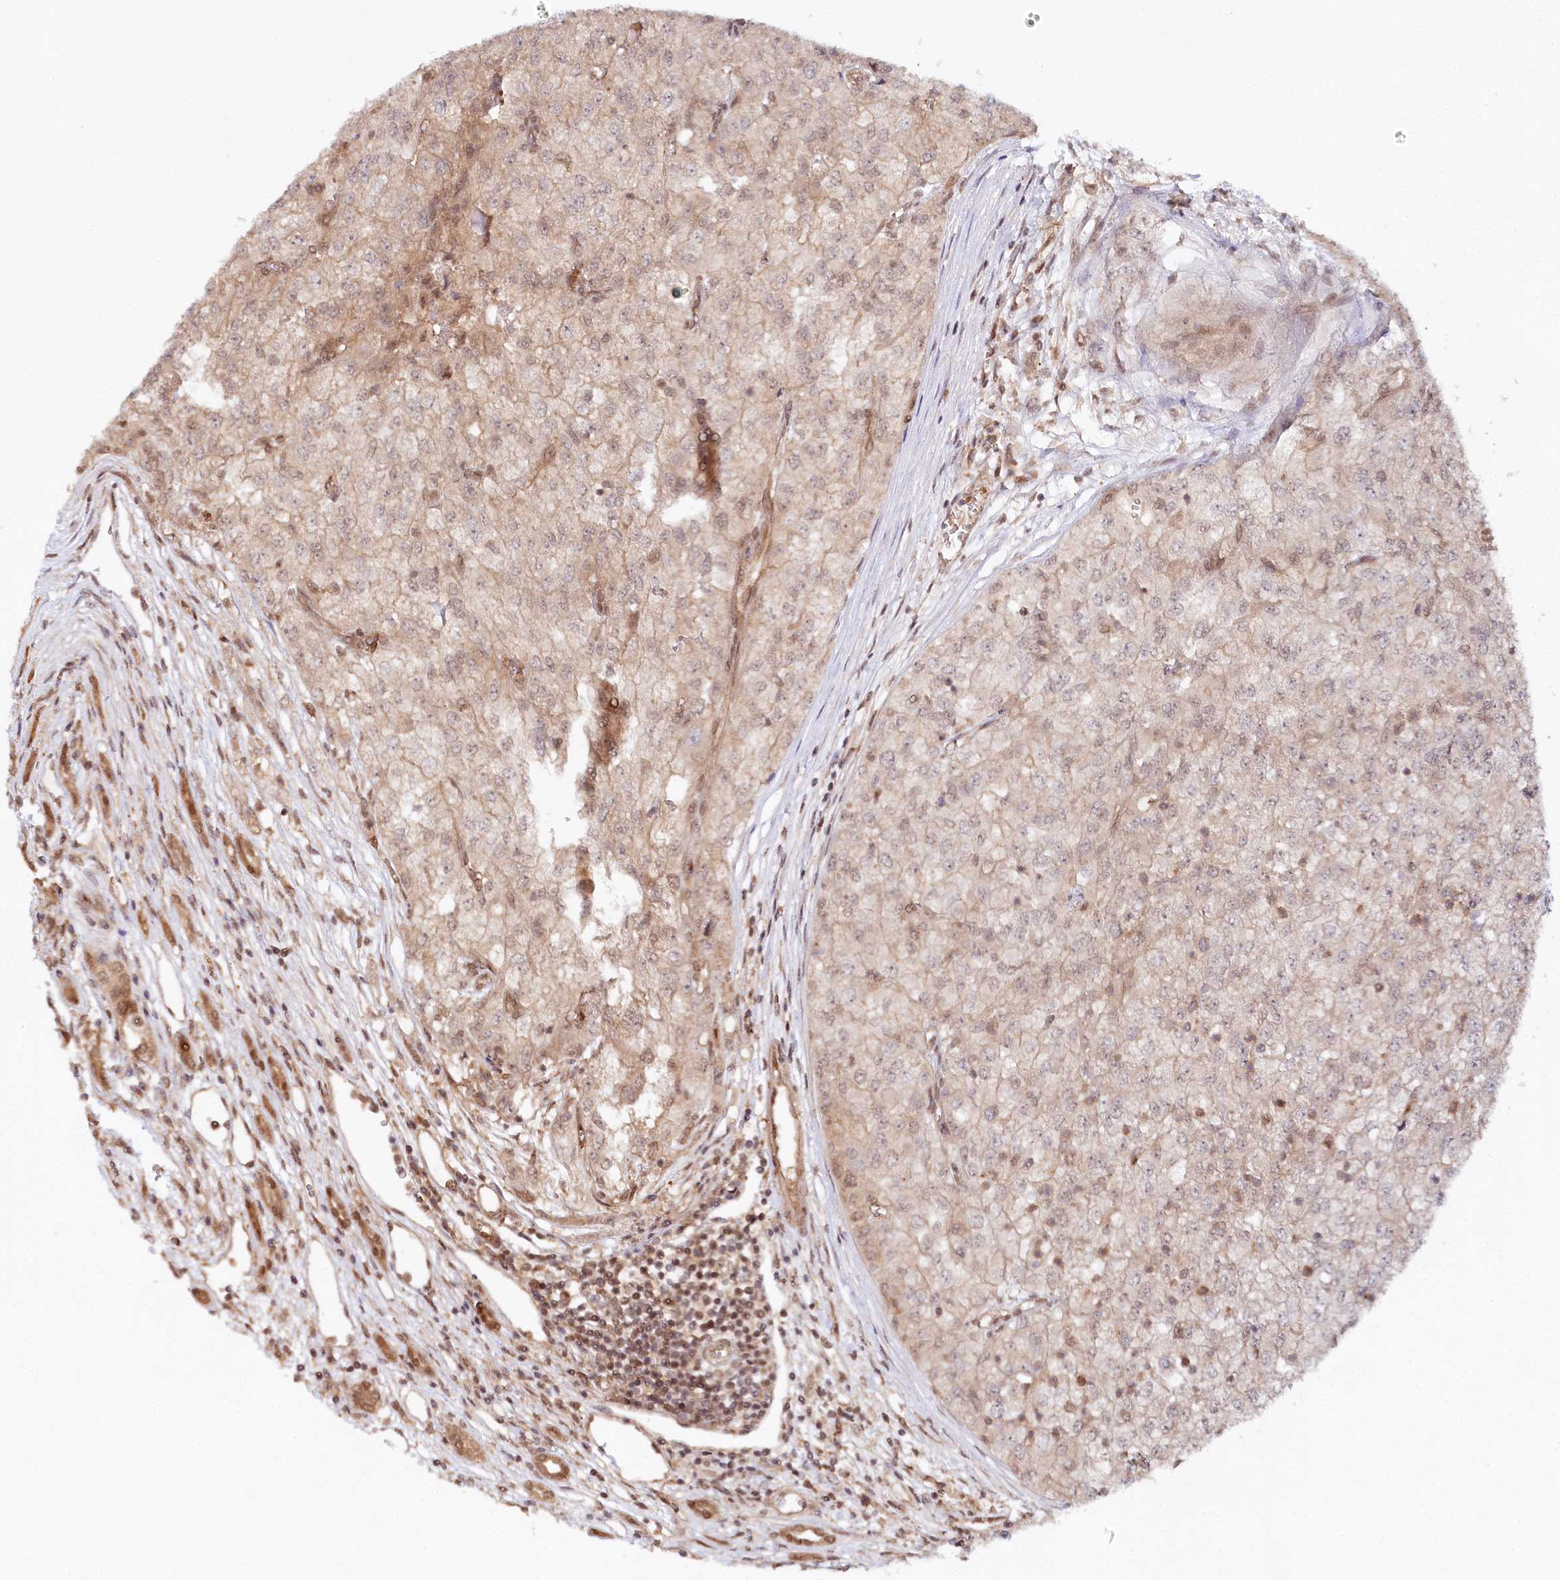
{"staining": {"intensity": "weak", "quantity": "25%-75%", "location": "cytoplasmic/membranous,nuclear"}, "tissue": "renal cancer", "cell_type": "Tumor cells", "image_type": "cancer", "snomed": [{"axis": "morphology", "description": "Adenocarcinoma, NOS"}, {"axis": "topography", "description": "Kidney"}], "caption": "Renal cancer stained with a protein marker demonstrates weak staining in tumor cells.", "gene": "CCDC65", "patient": {"sex": "female", "age": 54}}